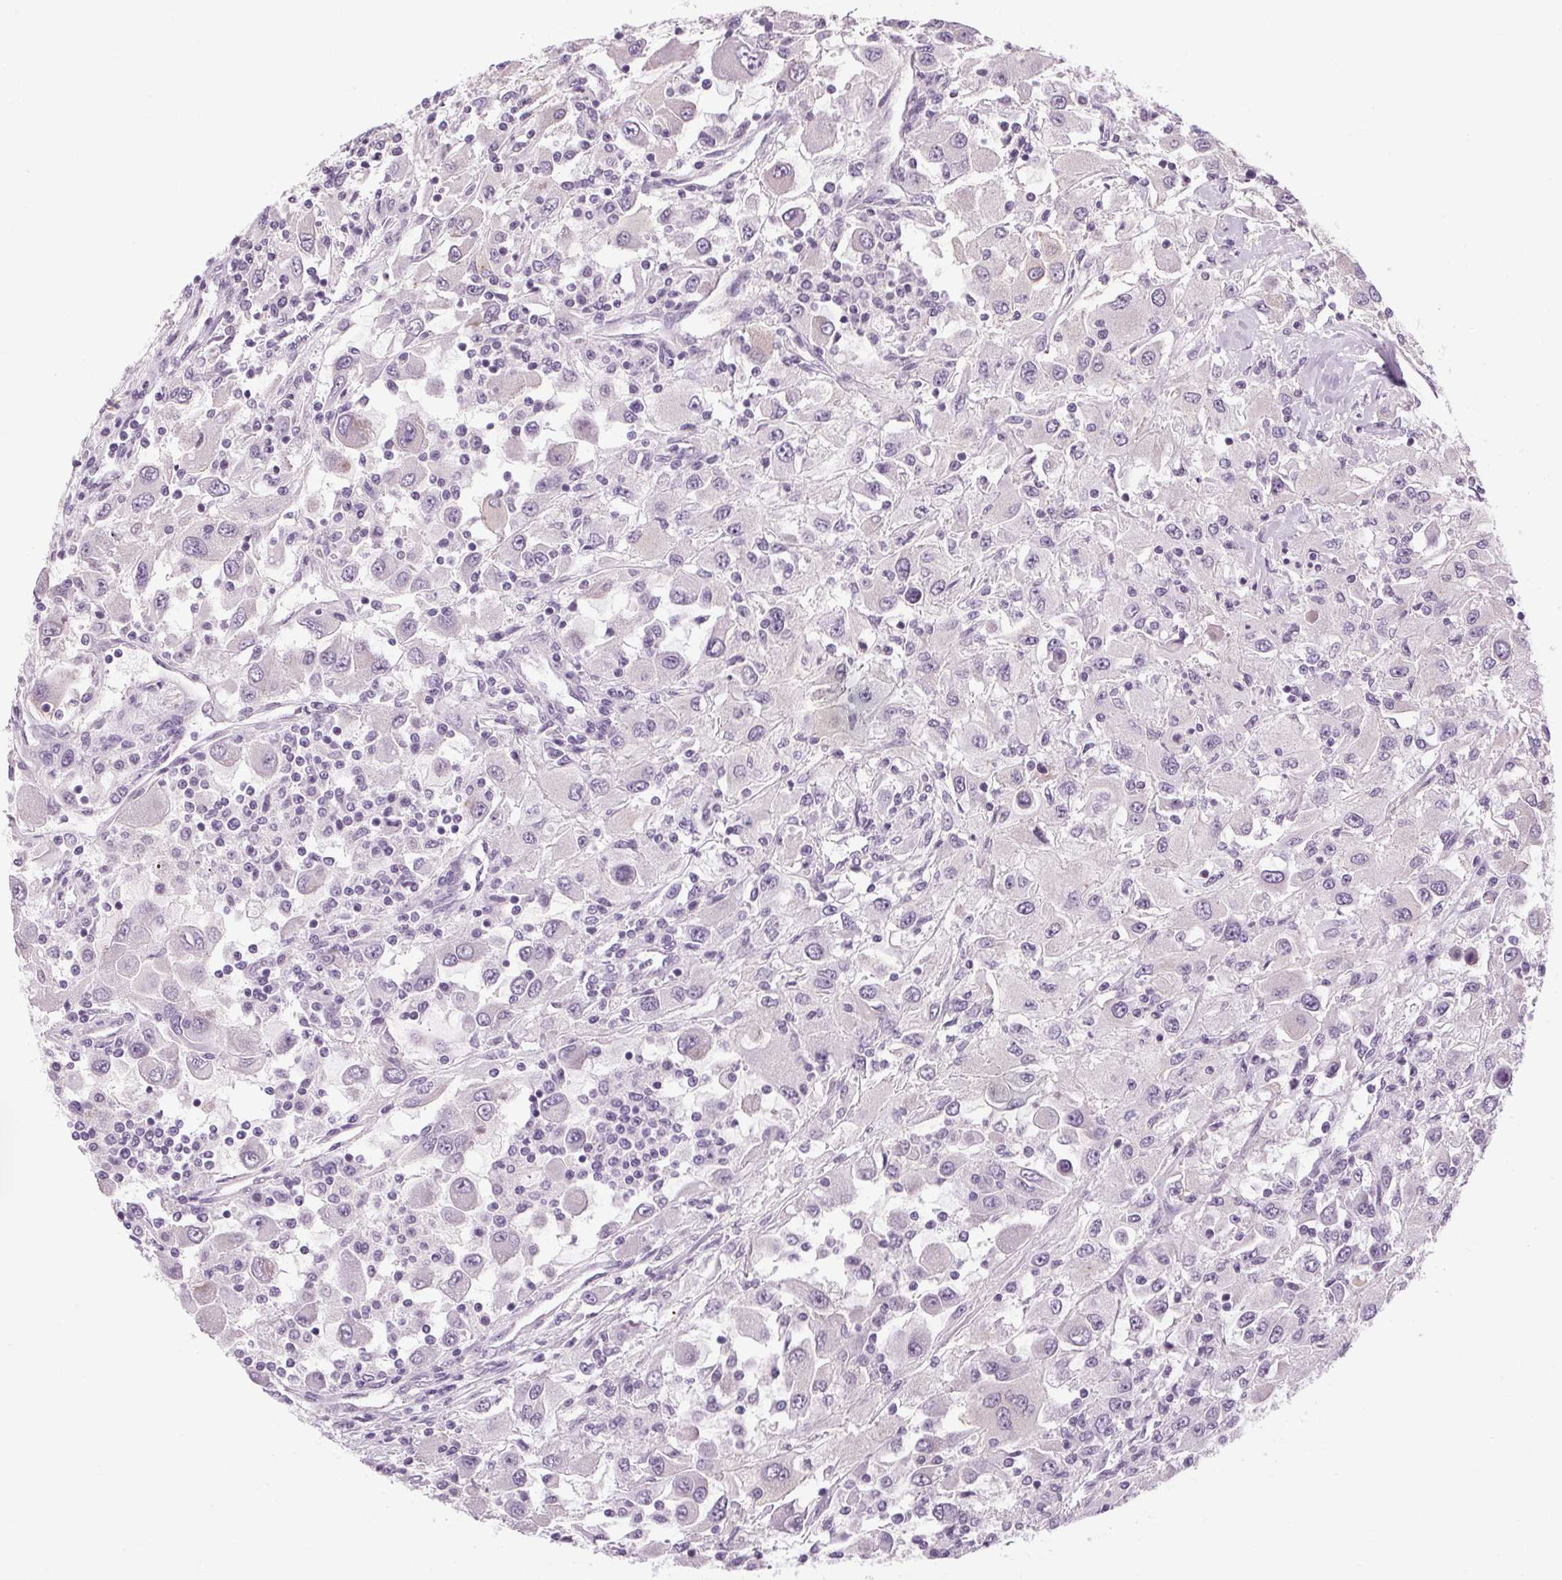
{"staining": {"intensity": "negative", "quantity": "none", "location": "none"}, "tissue": "renal cancer", "cell_type": "Tumor cells", "image_type": "cancer", "snomed": [{"axis": "morphology", "description": "Adenocarcinoma, NOS"}, {"axis": "topography", "description": "Kidney"}], "caption": "This image is of renal cancer stained with IHC to label a protein in brown with the nuclei are counter-stained blue. There is no expression in tumor cells.", "gene": "KLHL40", "patient": {"sex": "female", "age": 67}}